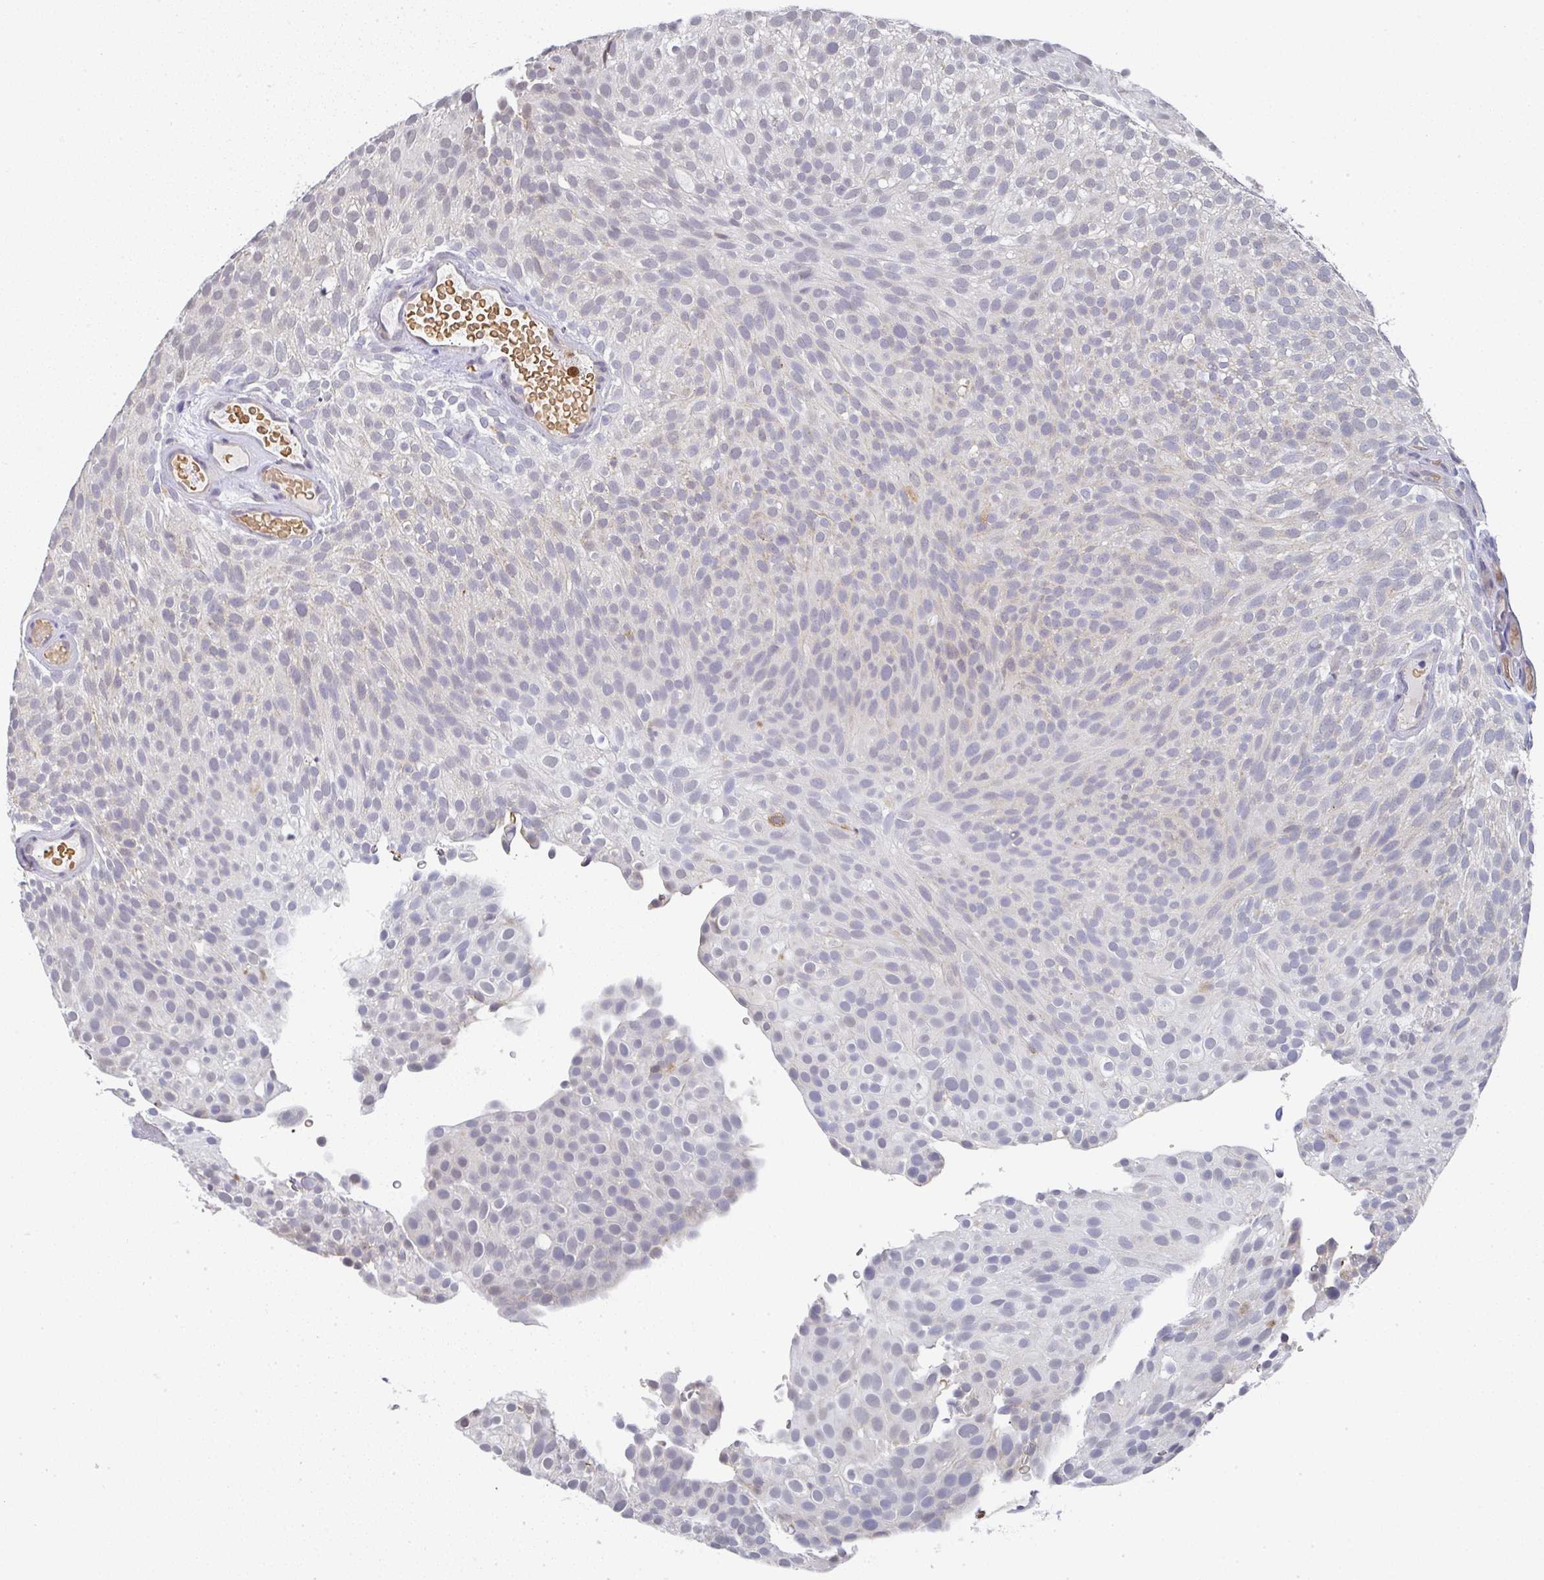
{"staining": {"intensity": "negative", "quantity": "none", "location": "none"}, "tissue": "urothelial cancer", "cell_type": "Tumor cells", "image_type": "cancer", "snomed": [{"axis": "morphology", "description": "Urothelial carcinoma, Low grade"}, {"axis": "topography", "description": "Urinary bladder"}], "caption": "High magnification brightfield microscopy of low-grade urothelial carcinoma stained with DAB (3,3'-diaminobenzidine) (brown) and counterstained with hematoxylin (blue): tumor cells show no significant positivity.", "gene": "NCF1", "patient": {"sex": "male", "age": 78}}